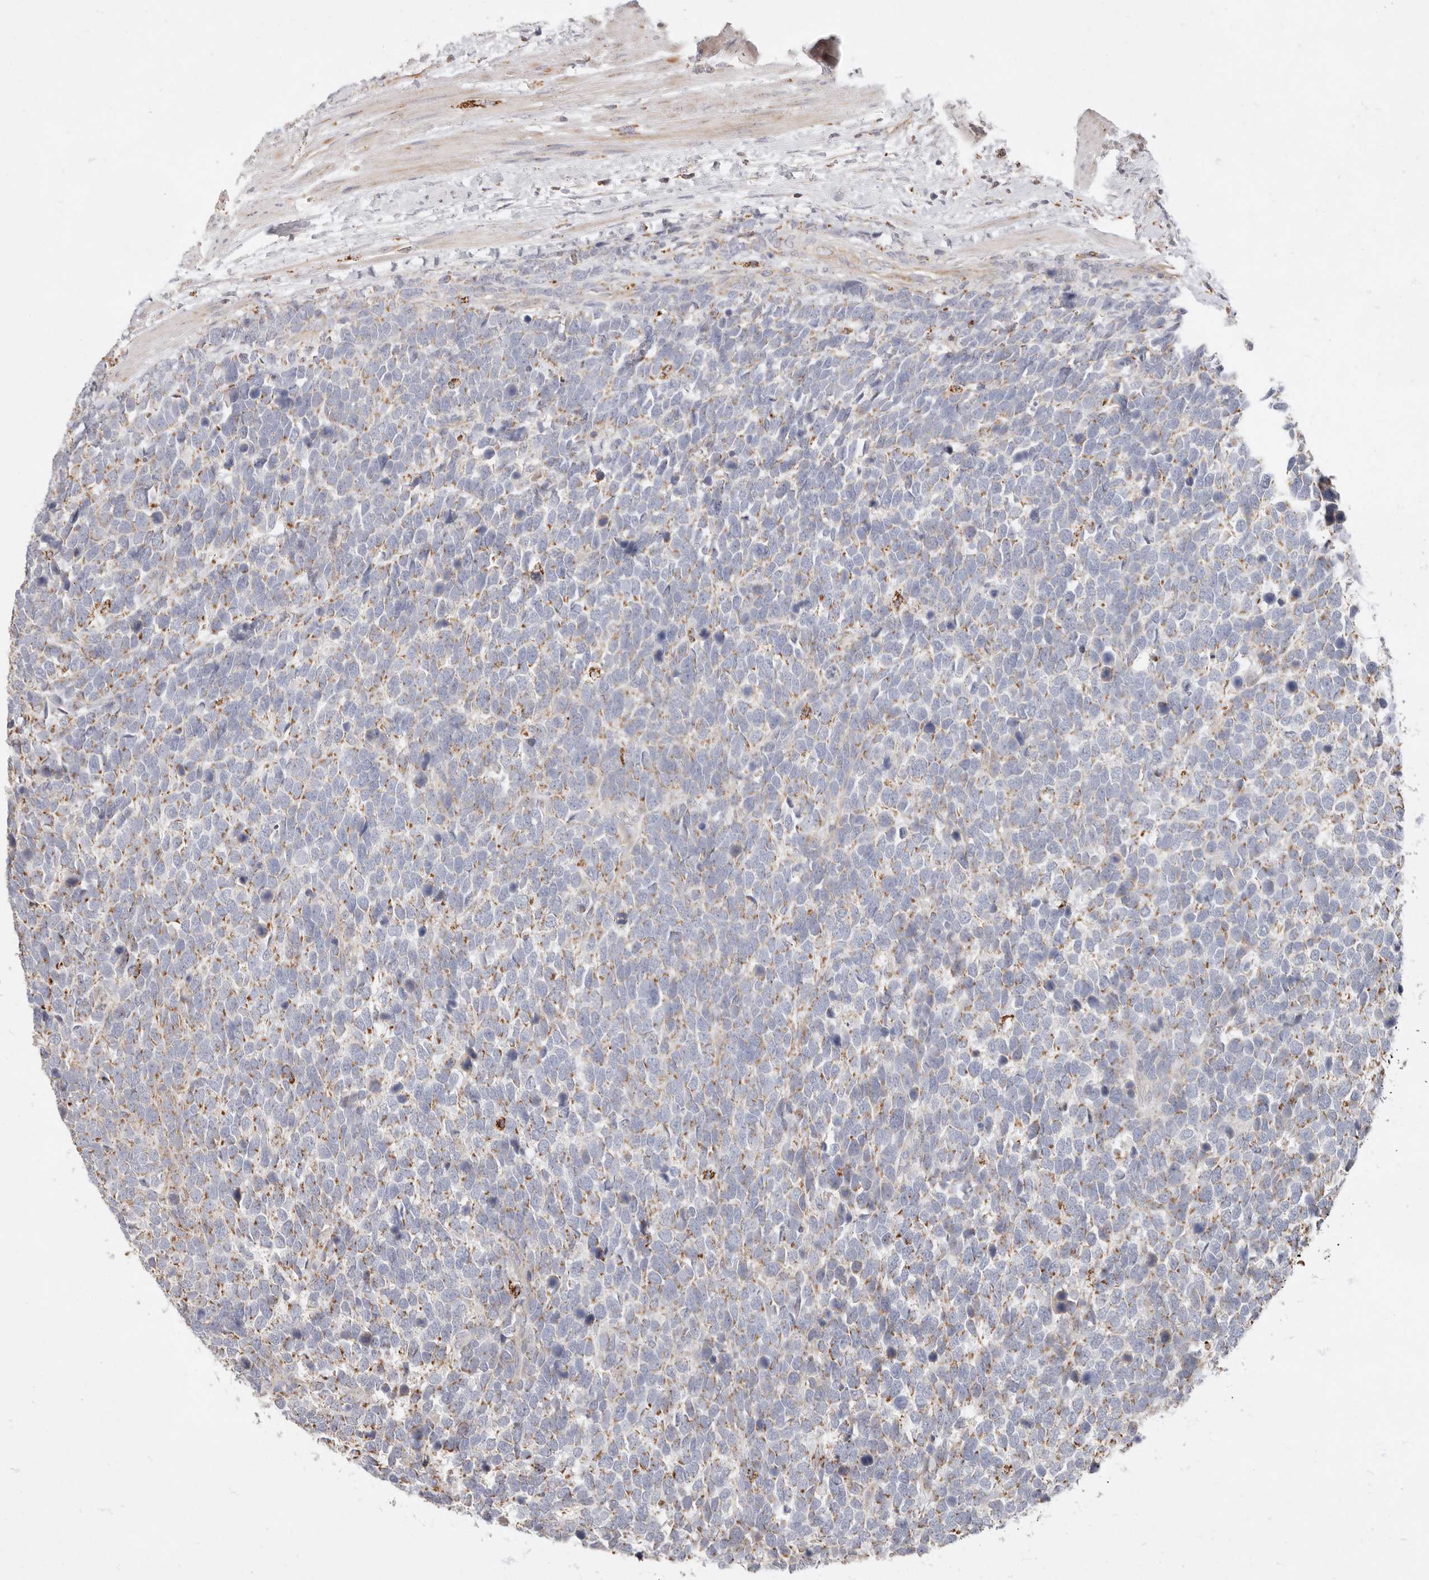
{"staining": {"intensity": "moderate", "quantity": ">75%", "location": "cytoplasmic/membranous"}, "tissue": "urothelial cancer", "cell_type": "Tumor cells", "image_type": "cancer", "snomed": [{"axis": "morphology", "description": "Urothelial carcinoma, High grade"}, {"axis": "topography", "description": "Urinary bladder"}], "caption": "The histopathology image reveals staining of urothelial cancer, revealing moderate cytoplasmic/membranous protein expression (brown color) within tumor cells.", "gene": "ARHGEF10L", "patient": {"sex": "female", "age": 82}}